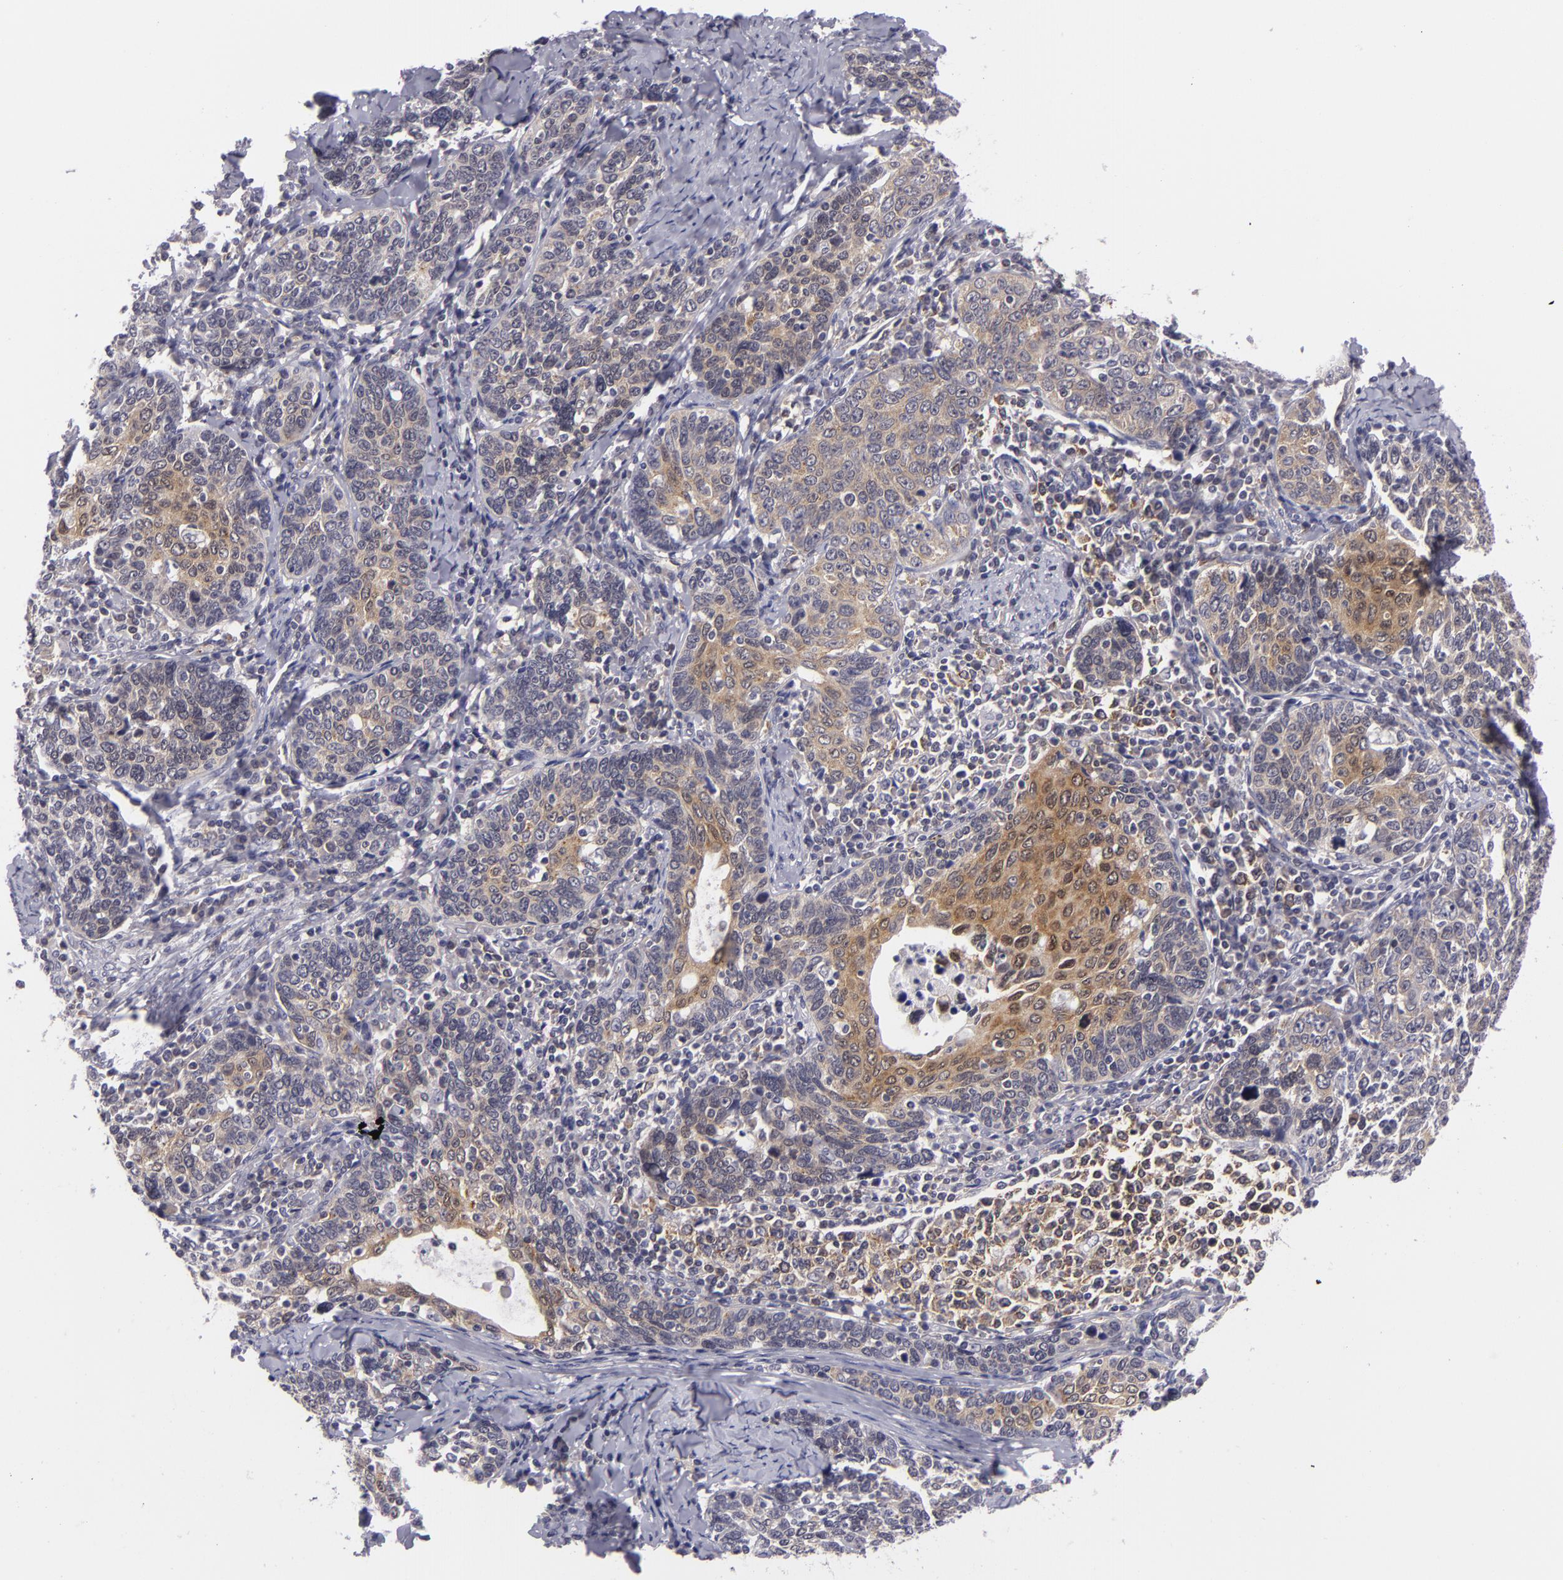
{"staining": {"intensity": "moderate", "quantity": ">75%", "location": "cytoplasmic/membranous"}, "tissue": "cervical cancer", "cell_type": "Tumor cells", "image_type": "cancer", "snomed": [{"axis": "morphology", "description": "Squamous cell carcinoma, NOS"}, {"axis": "topography", "description": "Cervix"}], "caption": "A micrograph of human cervical cancer stained for a protein shows moderate cytoplasmic/membranous brown staining in tumor cells. (IHC, brightfield microscopy, high magnification).", "gene": "BCL10", "patient": {"sex": "female", "age": 41}}